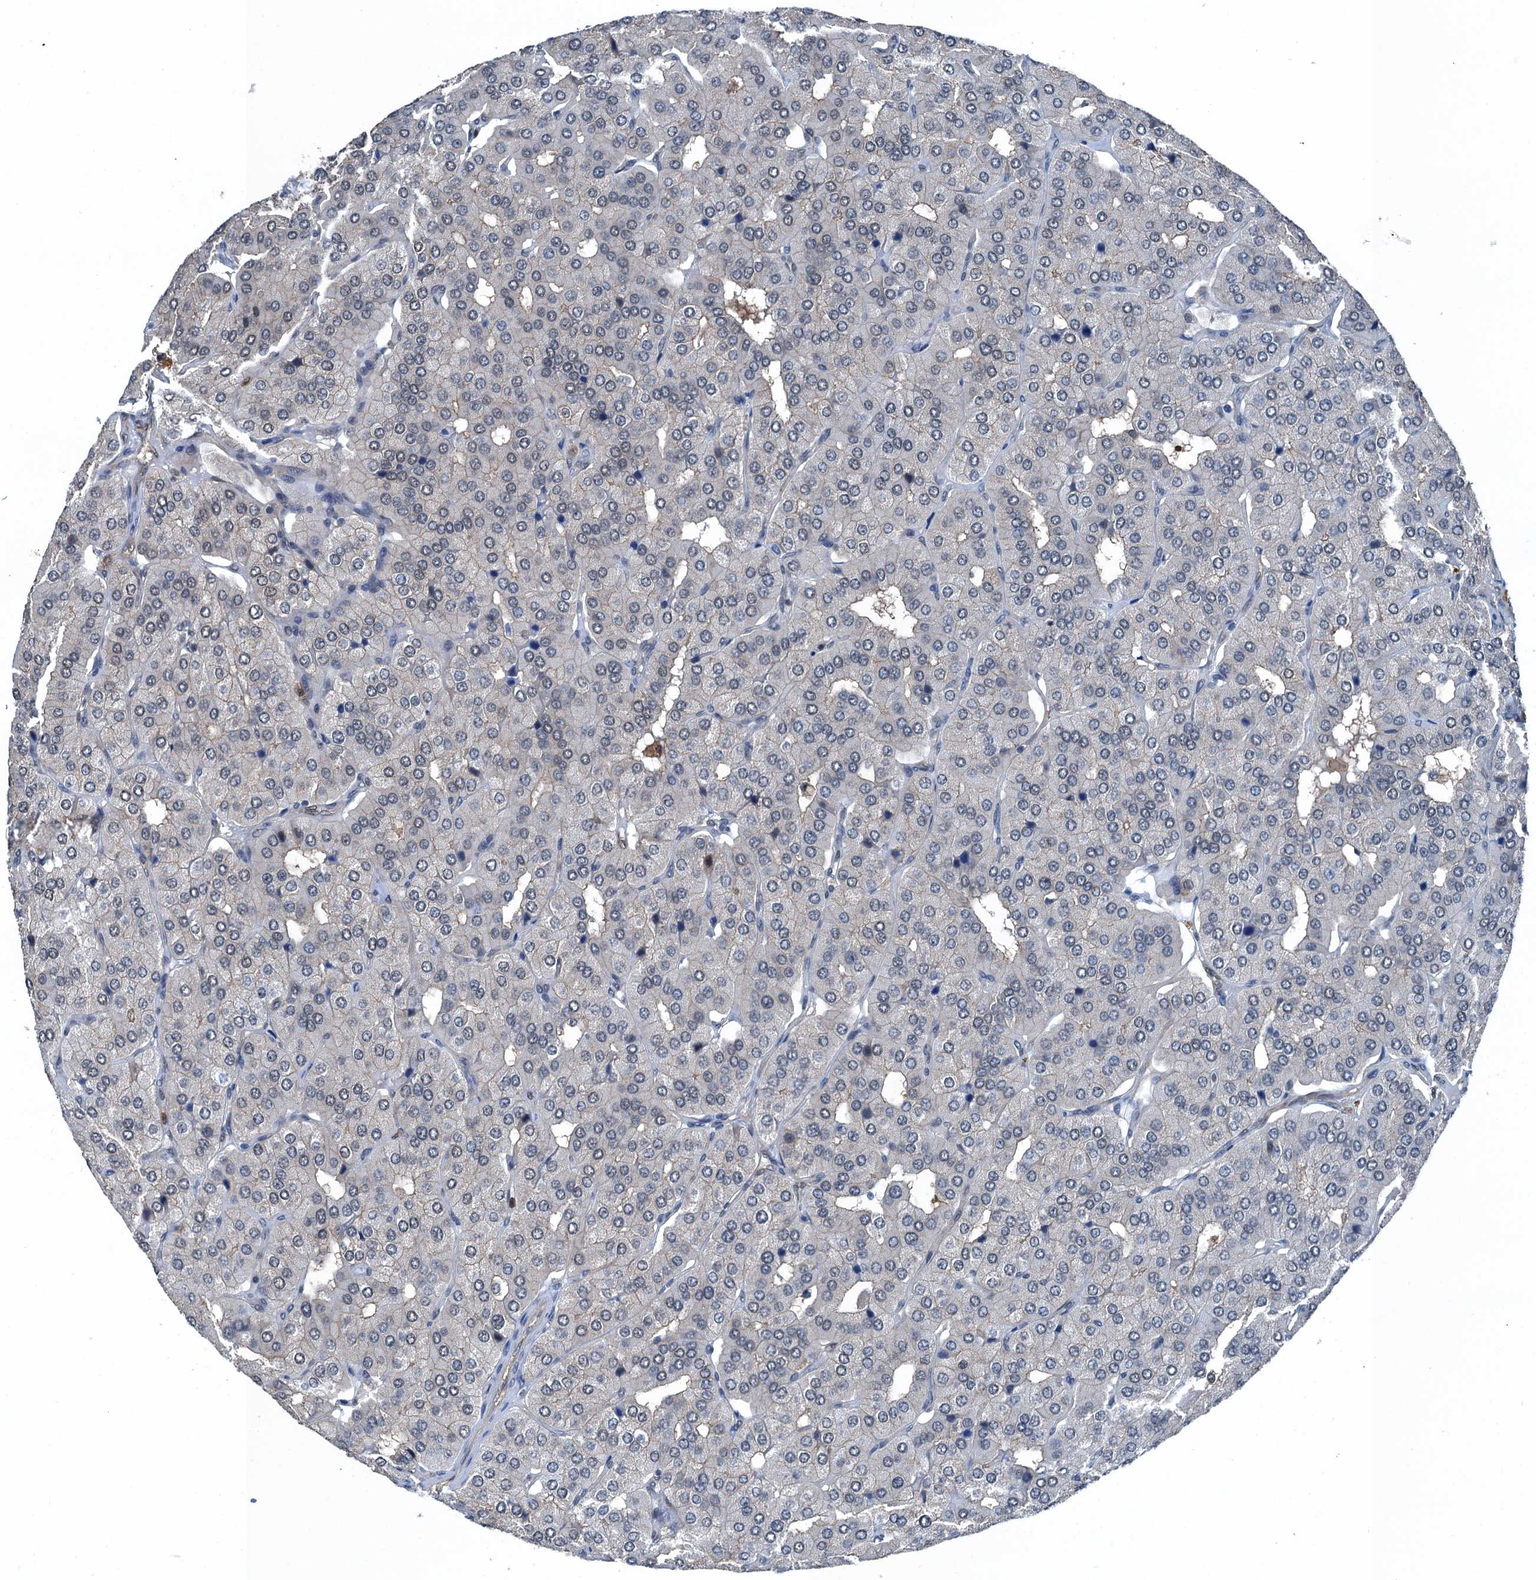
{"staining": {"intensity": "weak", "quantity": "<25%", "location": "cytoplasmic/membranous"}, "tissue": "parathyroid gland", "cell_type": "Glandular cells", "image_type": "normal", "snomed": [{"axis": "morphology", "description": "Normal tissue, NOS"}, {"axis": "morphology", "description": "Adenoma, NOS"}, {"axis": "topography", "description": "Parathyroid gland"}], "caption": "The photomicrograph exhibits no staining of glandular cells in benign parathyroid gland.", "gene": "RNH1", "patient": {"sex": "female", "age": 86}}